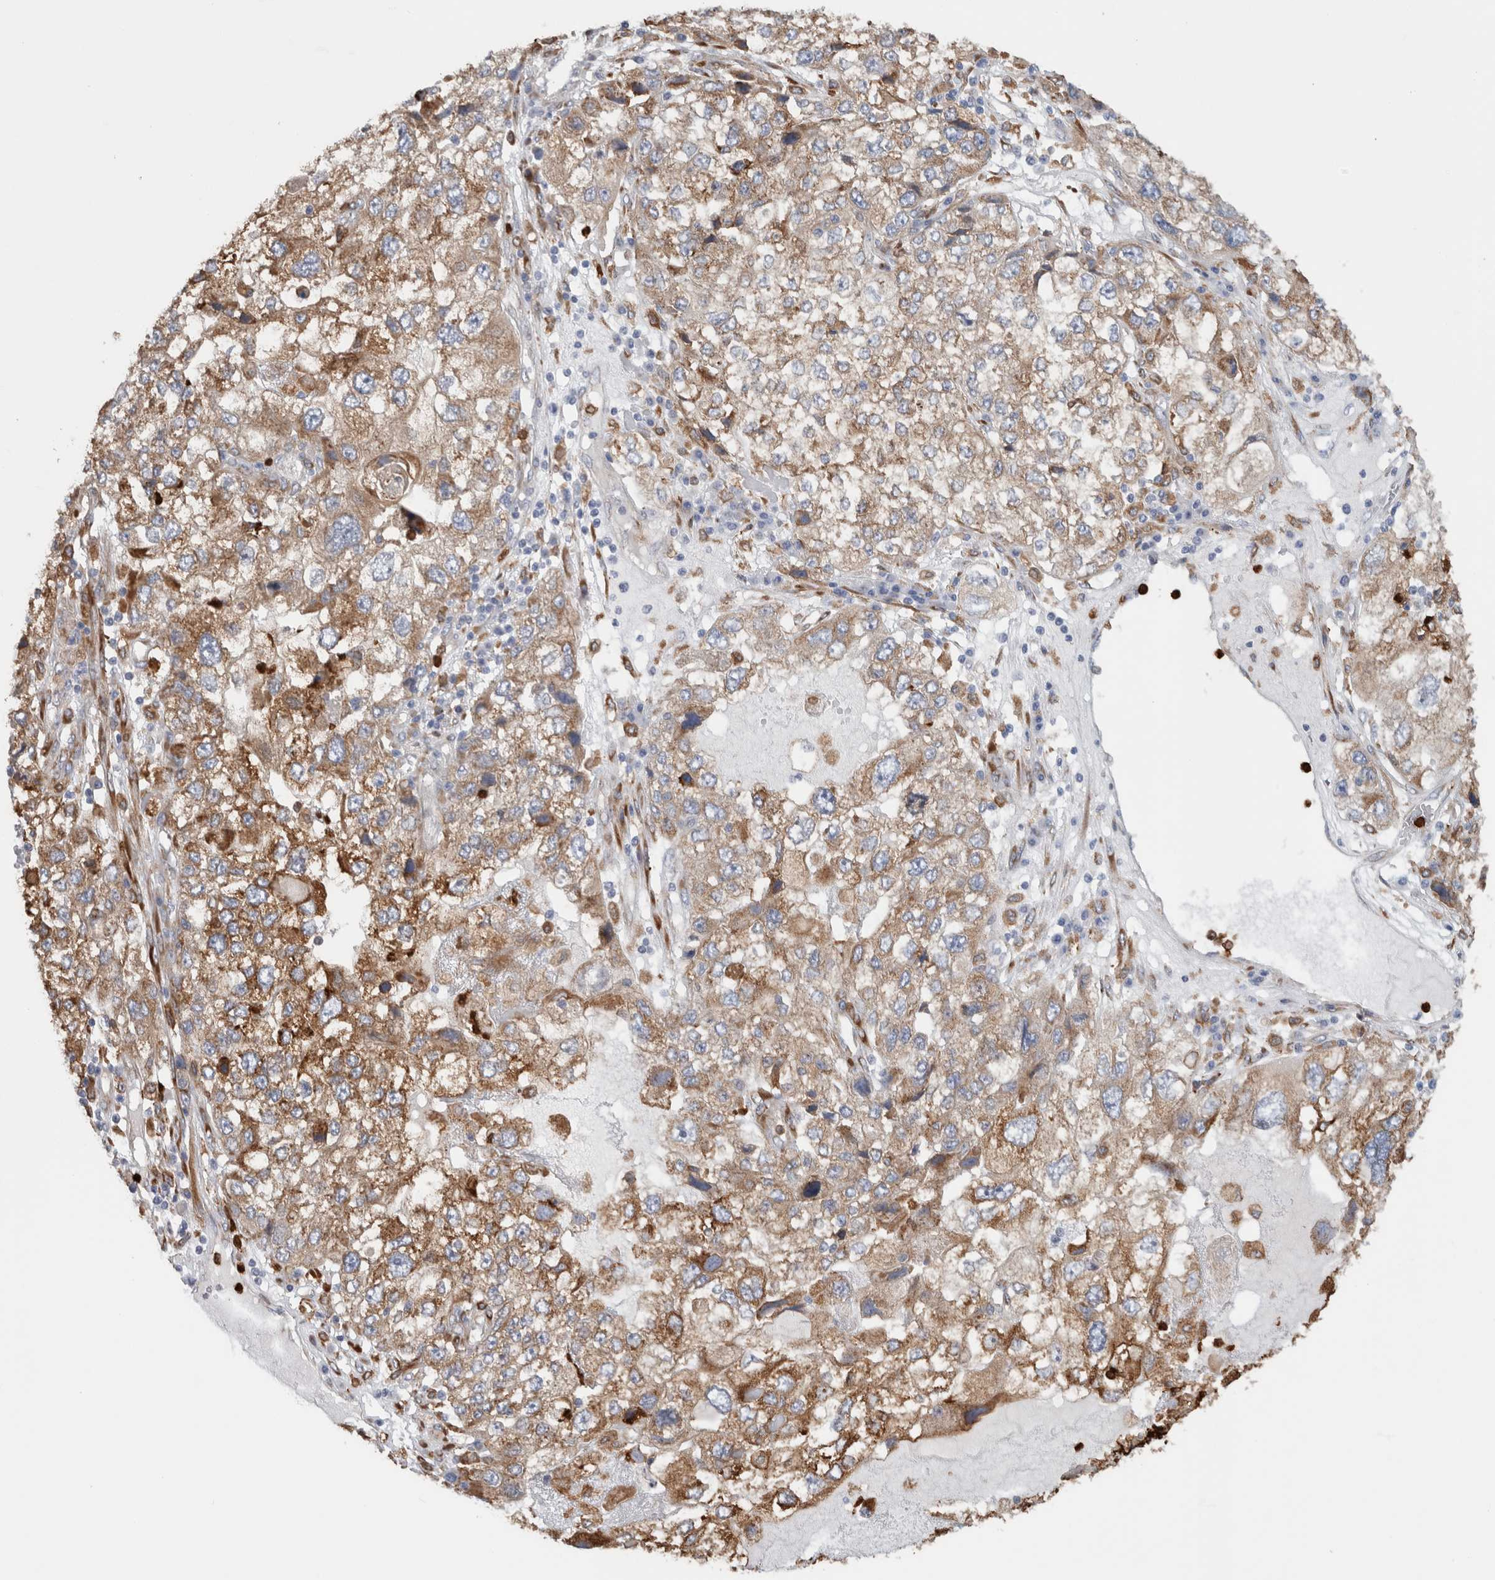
{"staining": {"intensity": "moderate", "quantity": ">75%", "location": "cytoplasmic/membranous"}, "tissue": "endometrial cancer", "cell_type": "Tumor cells", "image_type": "cancer", "snomed": [{"axis": "morphology", "description": "Adenocarcinoma, NOS"}, {"axis": "topography", "description": "Endometrium"}], "caption": "Tumor cells show moderate cytoplasmic/membranous staining in approximately >75% of cells in adenocarcinoma (endometrial).", "gene": "P4HA1", "patient": {"sex": "female", "age": 49}}